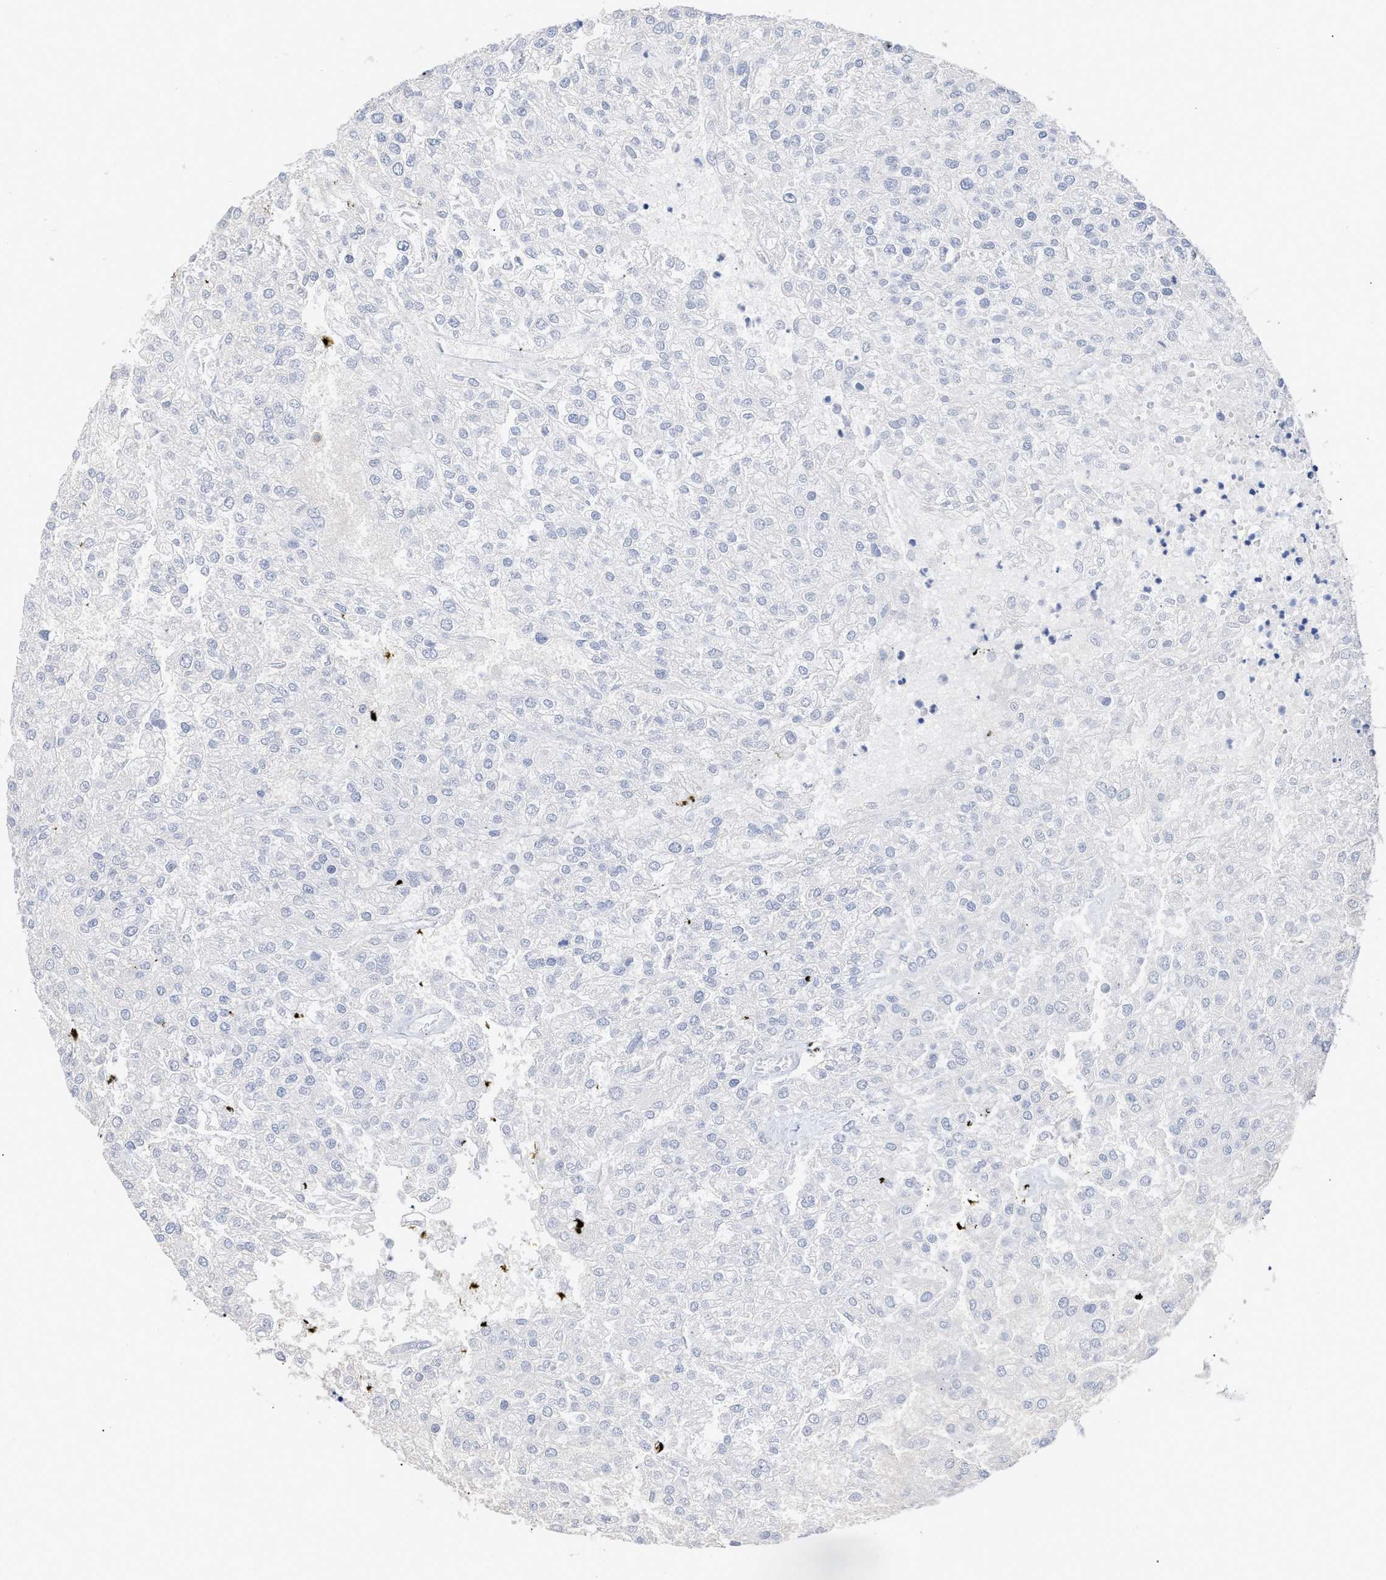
{"staining": {"intensity": "negative", "quantity": "none", "location": "none"}, "tissue": "renal cancer", "cell_type": "Tumor cells", "image_type": "cancer", "snomed": [{"axis": "morphology", "description": "Adenocarcinoma, NOS"}, {"axis": "topography", "description": "Kidney"}], "caption": "Tumor cells show no significant protein positivity in renal cancer (adenocarcinoma).", "gene": "AHNAK2", "patient": {"sex": "female", "age": 54}}